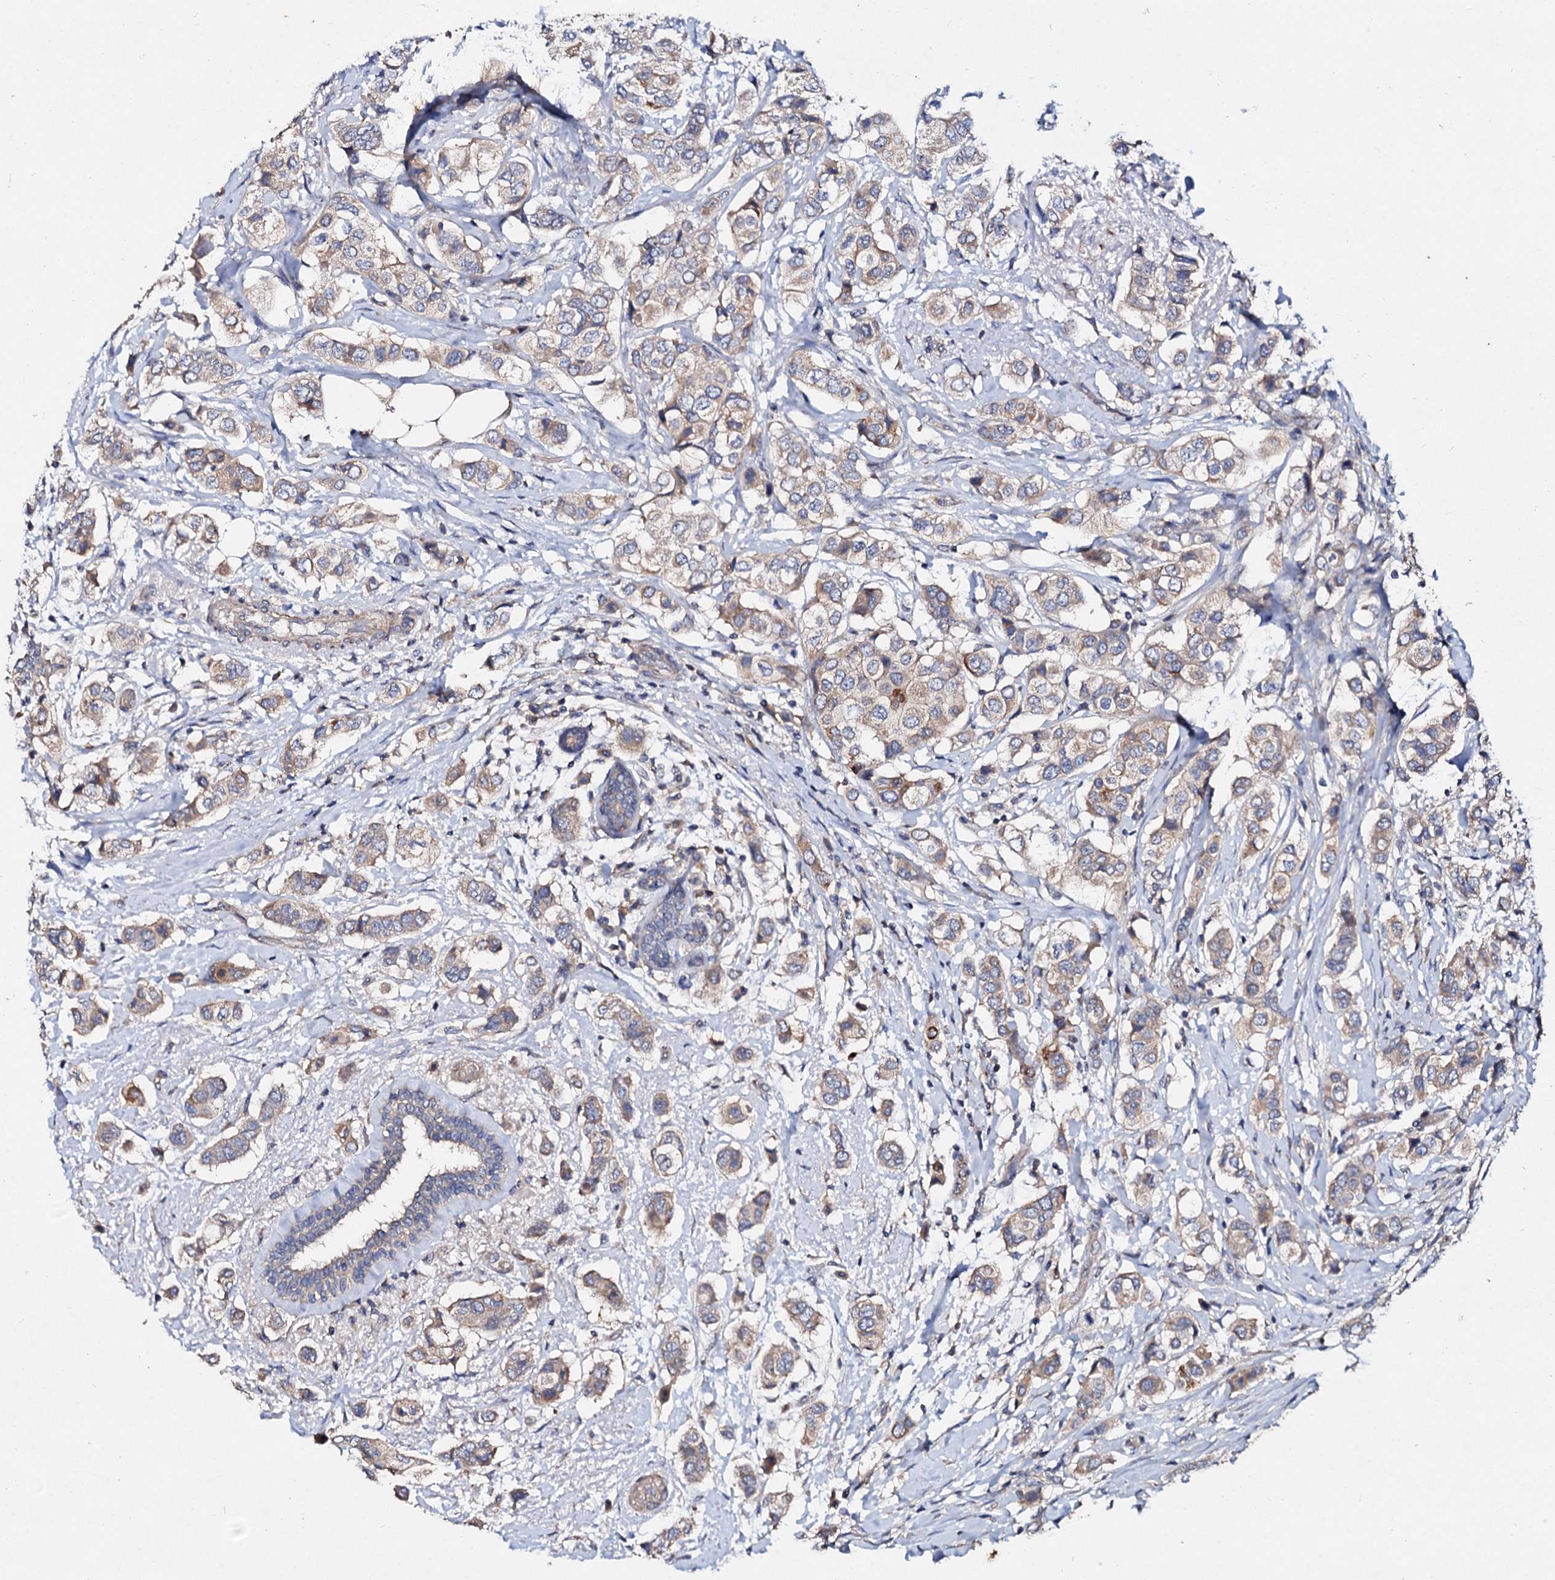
{"staining": {"intensity": "weak", "quantity": "25%-75%", "location": "cytoplasmic/membranous"}, "tissue": "breast cancer", "cell_type": "Tumor cells", "image_type": "cancer", "snomed": [{"axis": "morphology", "description": "Lobular carcinoma"}, {"axis": "topography", "description": "Breast"}], "caption": "Human breast cancer stained with a protein marker exhibits weak staining in tumor cells.", "gene": "FIBIN", "patient": {"sex": "female", "age": 51}}